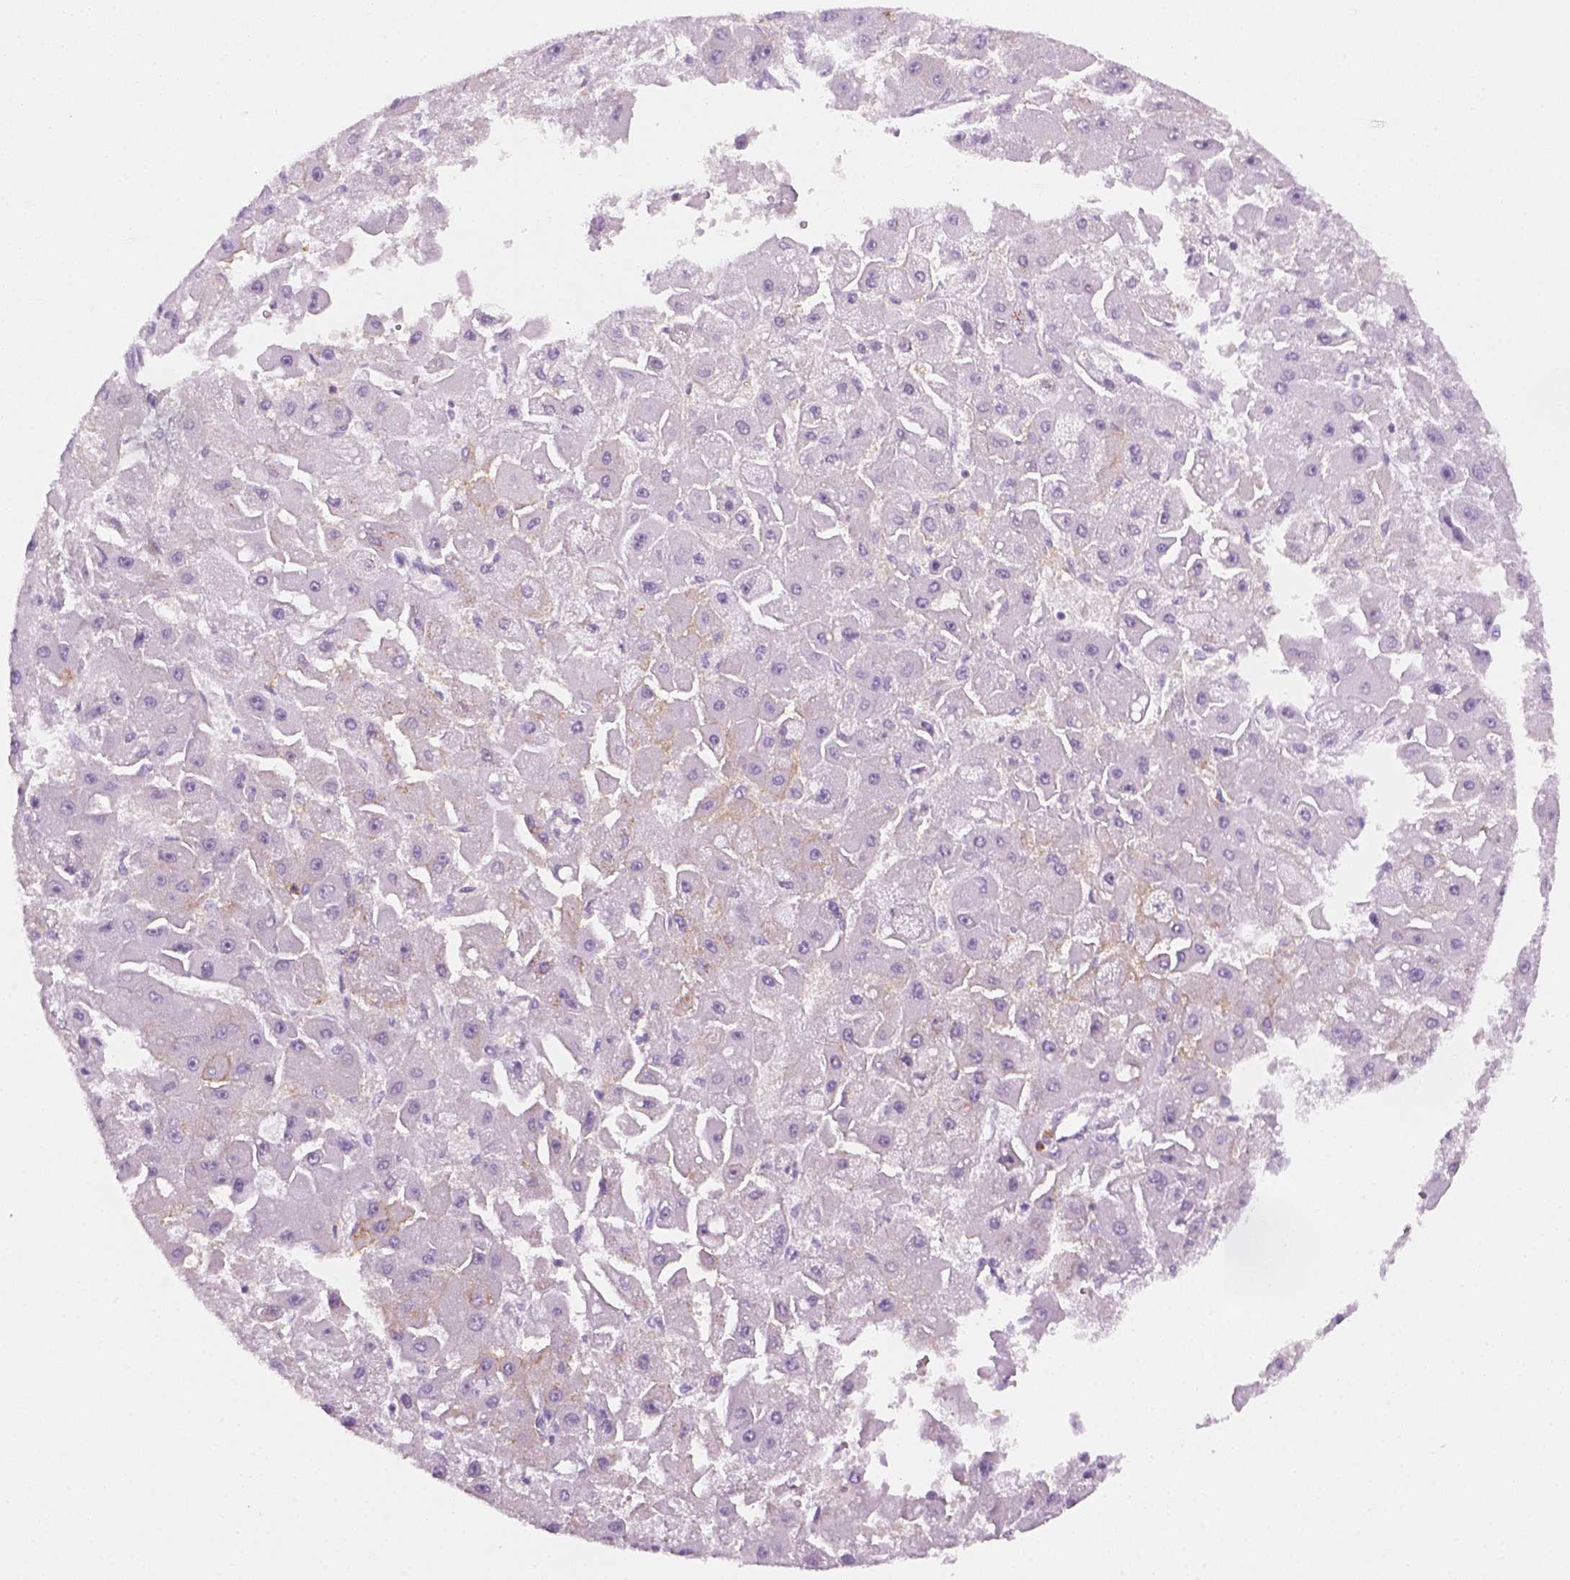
{"staining": {"intensity": "negative", "quantity": "none", "location": "none"}, "tissue": "liver cancer", "cell_type": "Tumor cells", "image_type": "cancer", "snomed": [{"axis": "morphology", "description": "Carcinoma, Hepatocellular, NOS"}, {"axis": "topography", "description": "Liver"}], "caption": "An immunohistochemistry image of hepatocellular carcinoma (liver) is shown. There is no staining in tumor cells of hepatocellular carcinoma (liver). The staining was performed using DAB to visualize the protein expression in brown, while the nuclei were stained in blue with hematoxylin (Magnification: 20x).", "gene": "AQP3", "patient": {"sex": "female", "age": 25}}